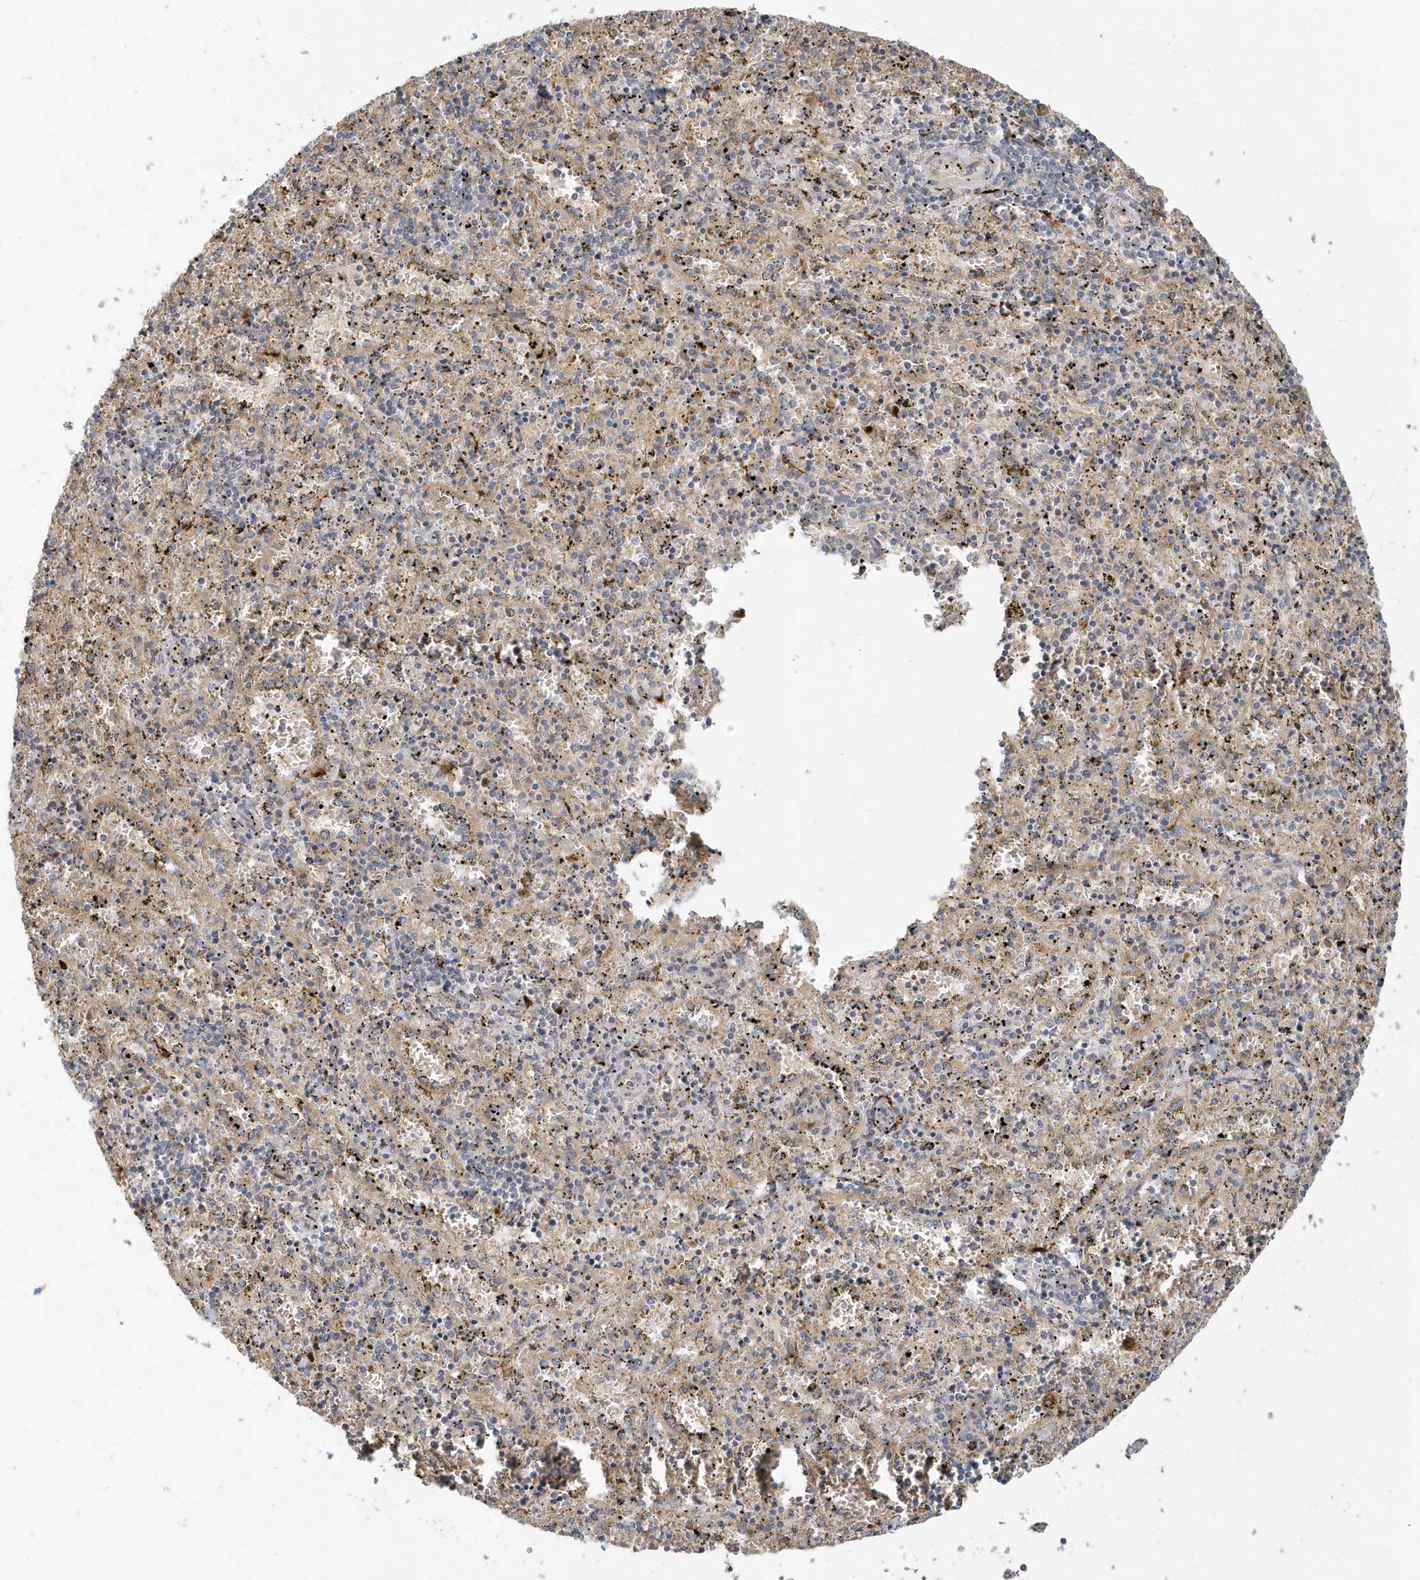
{"staining": {"intensity": "weak", "quantity": "<25%", "location": "cytoplasmic/membranous"}, "tissue": "spleen", "cell_type": "Cells in red pulp", "image_type": "normal", "snomed": [{"axis": "morphology", "description": "Normal tissue, NOS"}, {"axis": "topography", "description": "Spleen"}], "caption": "A high-resolution photomicrograph shows immunohistochemistry staining of normal spleen, which reveals no significant positivity in cells in red pulp.", "gene": "NAPB", "patient": {"sex": "male", "age": 11}}